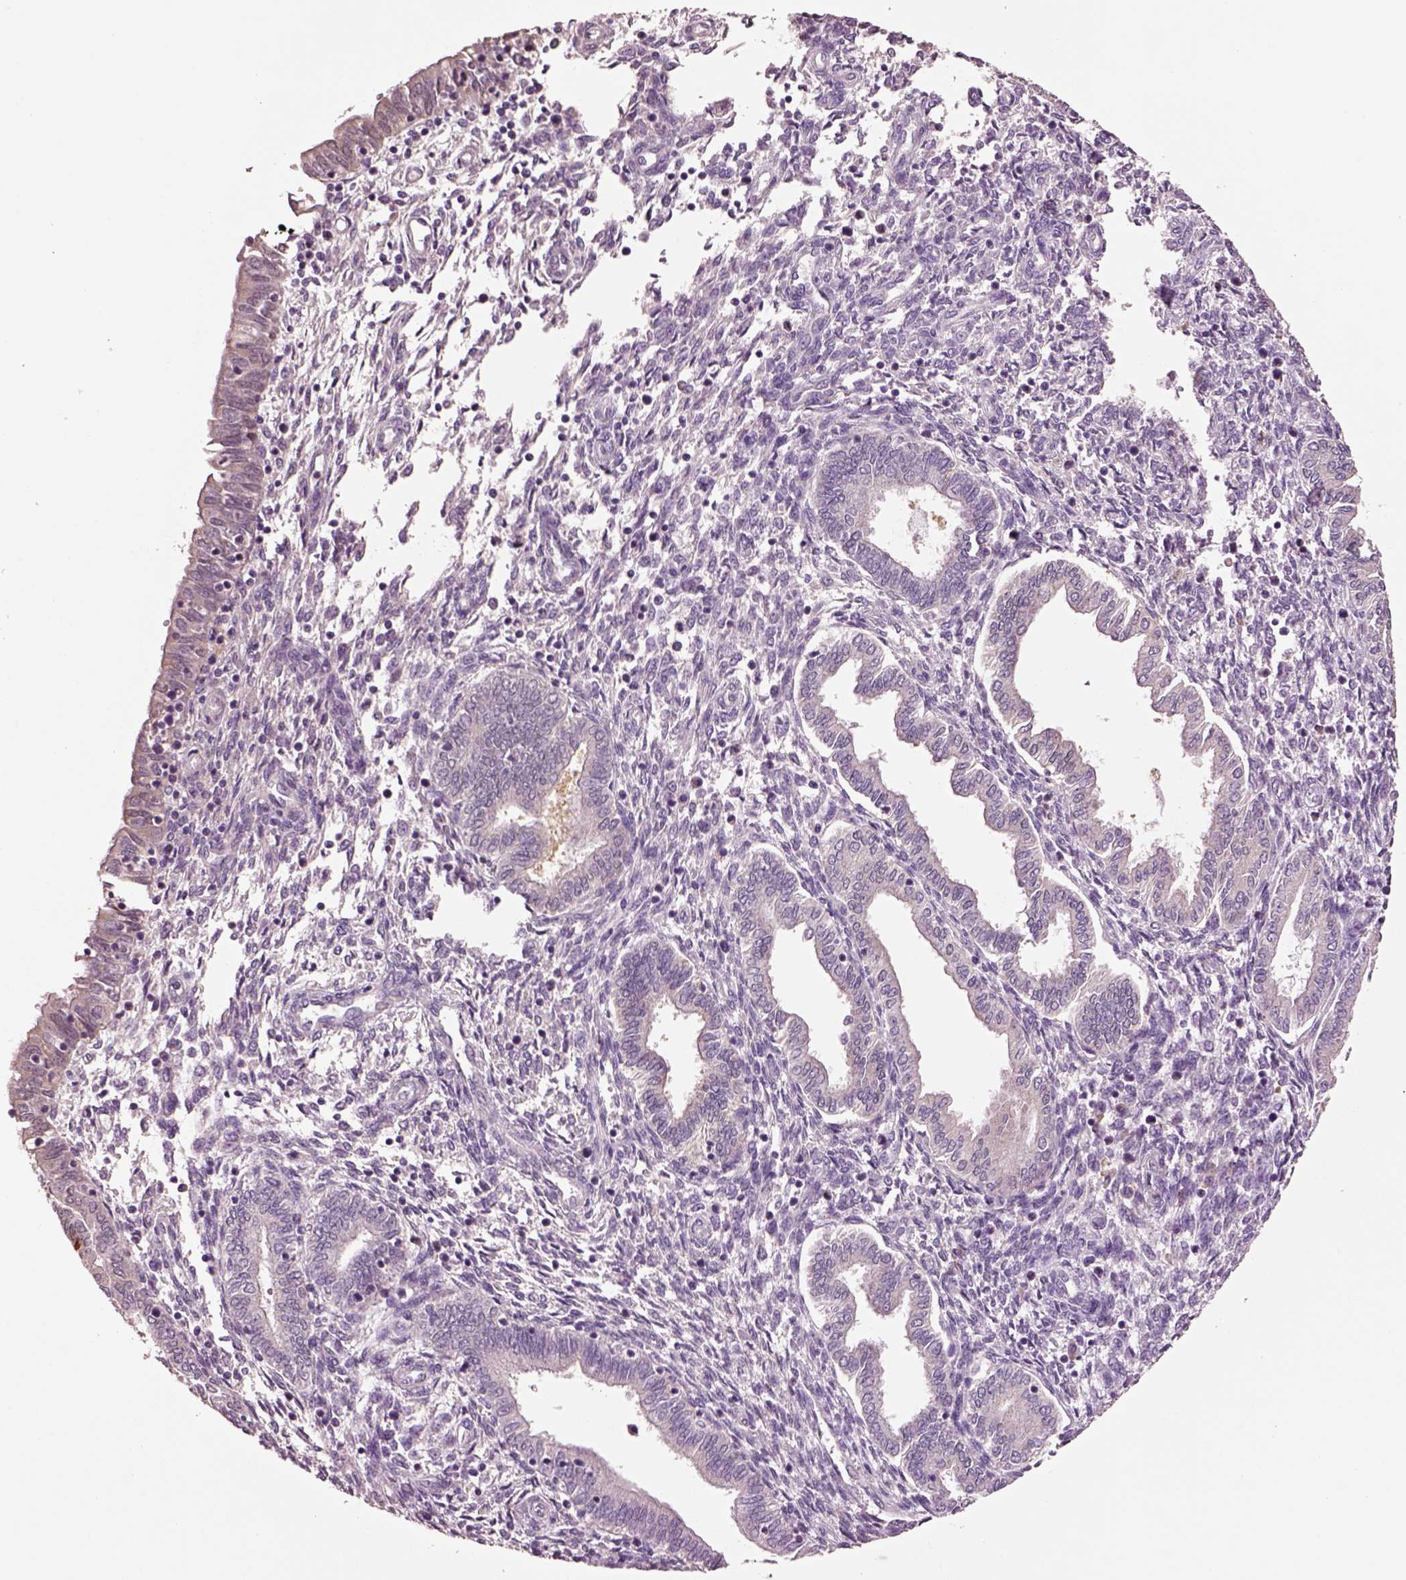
{"staining": {"intensity": "negative", "quantity": "none", "location": "none"}, "tissue": "endometrium", "cell_type": "Cells in endometrial stroma", "image_type": "normal", "snomed": [{"axis": "morphology", "description": "Normal tissue, NOS"}, {"axis": "topography", "description": "Endometrium"}], "caption": "Cells in endometrial stroma show no significant protein expression in benign endometrium. The staining was performed using DAB to visualize the protein expression in brown, while the nuclei were stained in blue with hematoxylin (Magnification: 20x).", "gene": "CLPSL1", "patient": {"sex": "female", "age": 42}}